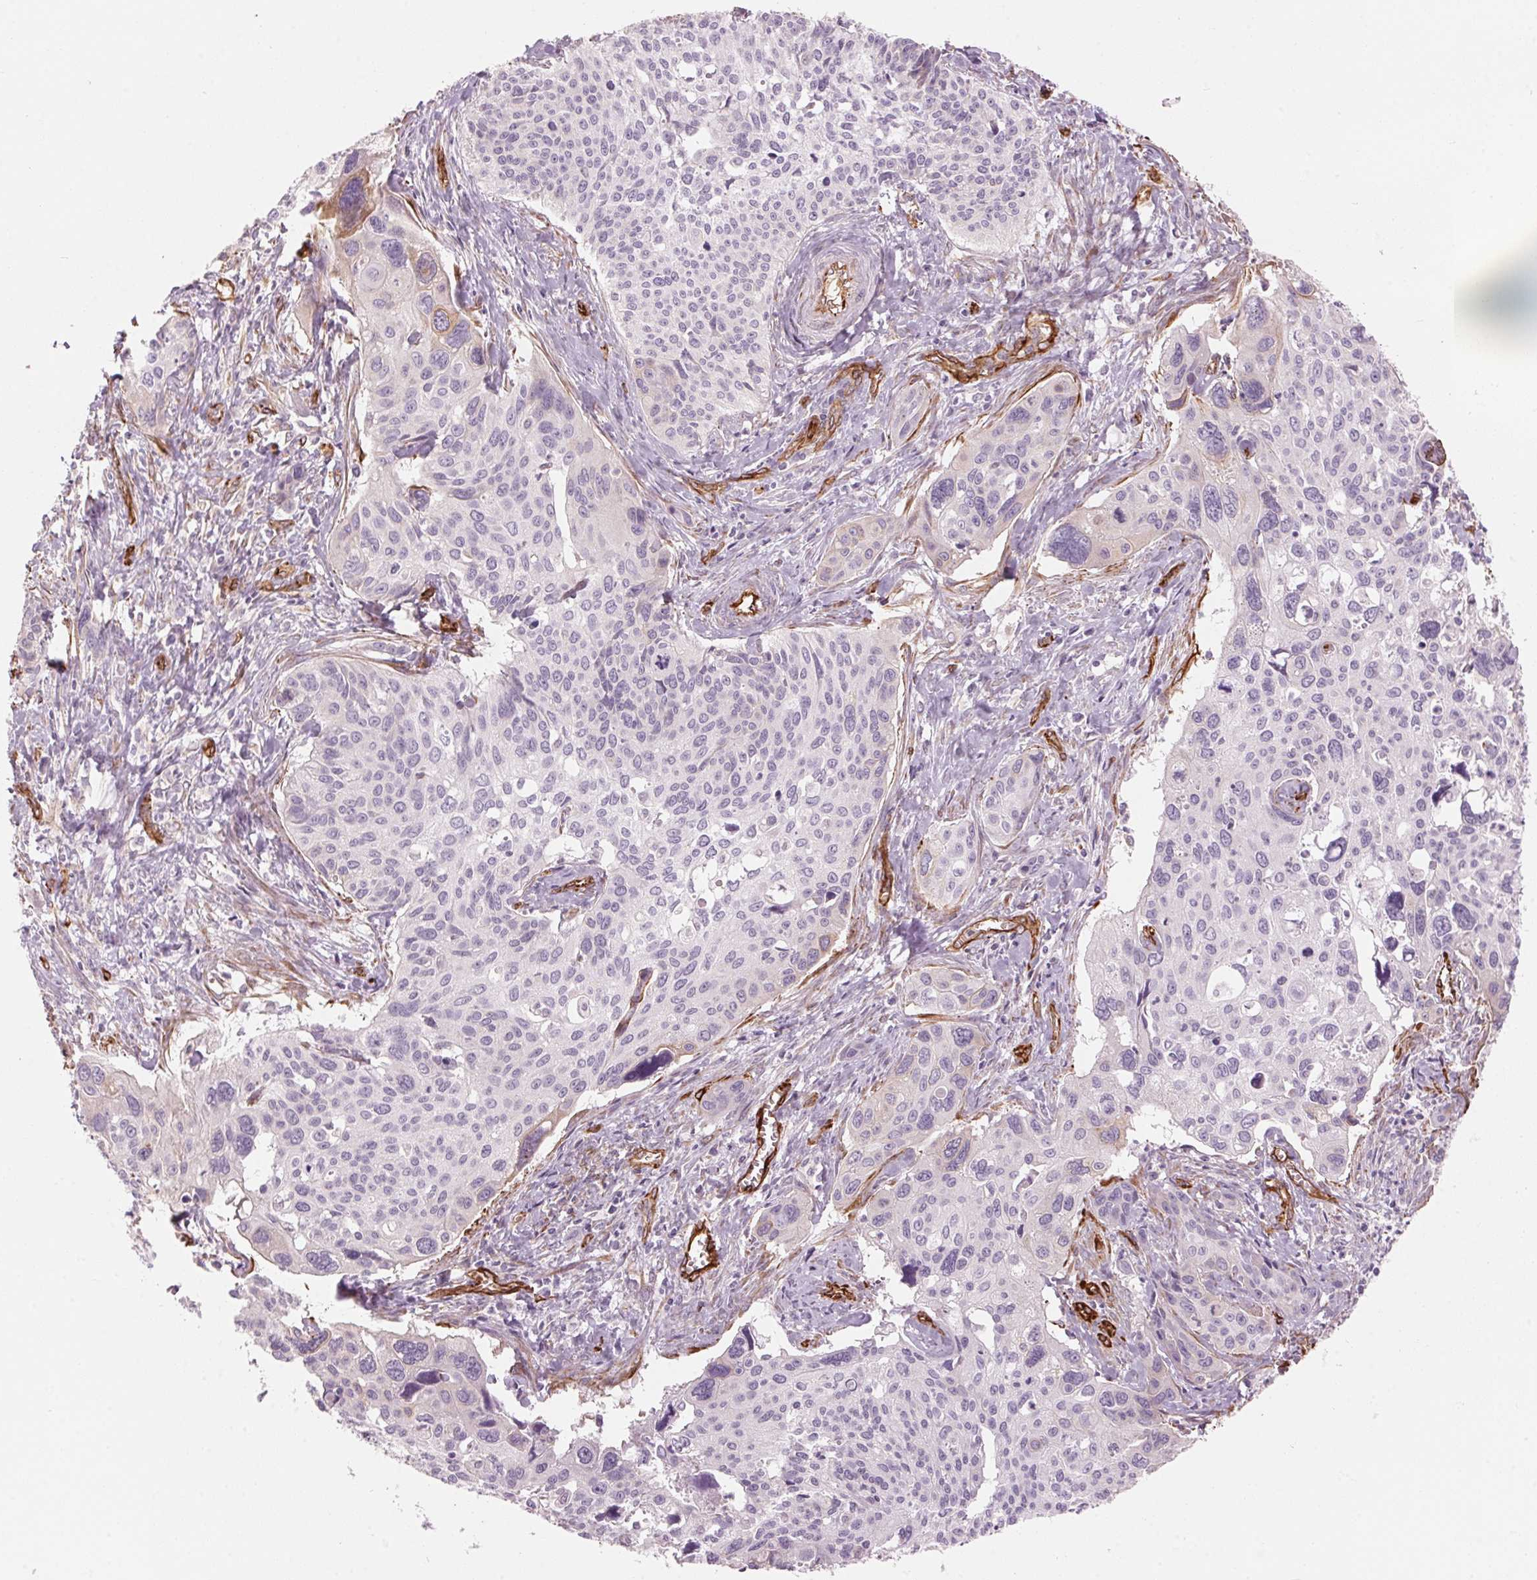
{"staining": {"intensity": "negative", "quantity": "none", "location": "none"}, "tissue": "cervical cancer", "cell_type": "Tumor cells", "image_type": "cancer", "snomed": [{"axis": "morphology", "description": "Squamous cell carcinoma, NOS"}, {"axis": "topography", "description": "Cervix"}], "caption": "Human squamous cell carcinoma (cervical) stained for a protein using IHC exhibits no staining in tumor cells.", "gene": "CLPS", "patient": {"sex": "female", "age": 31}}